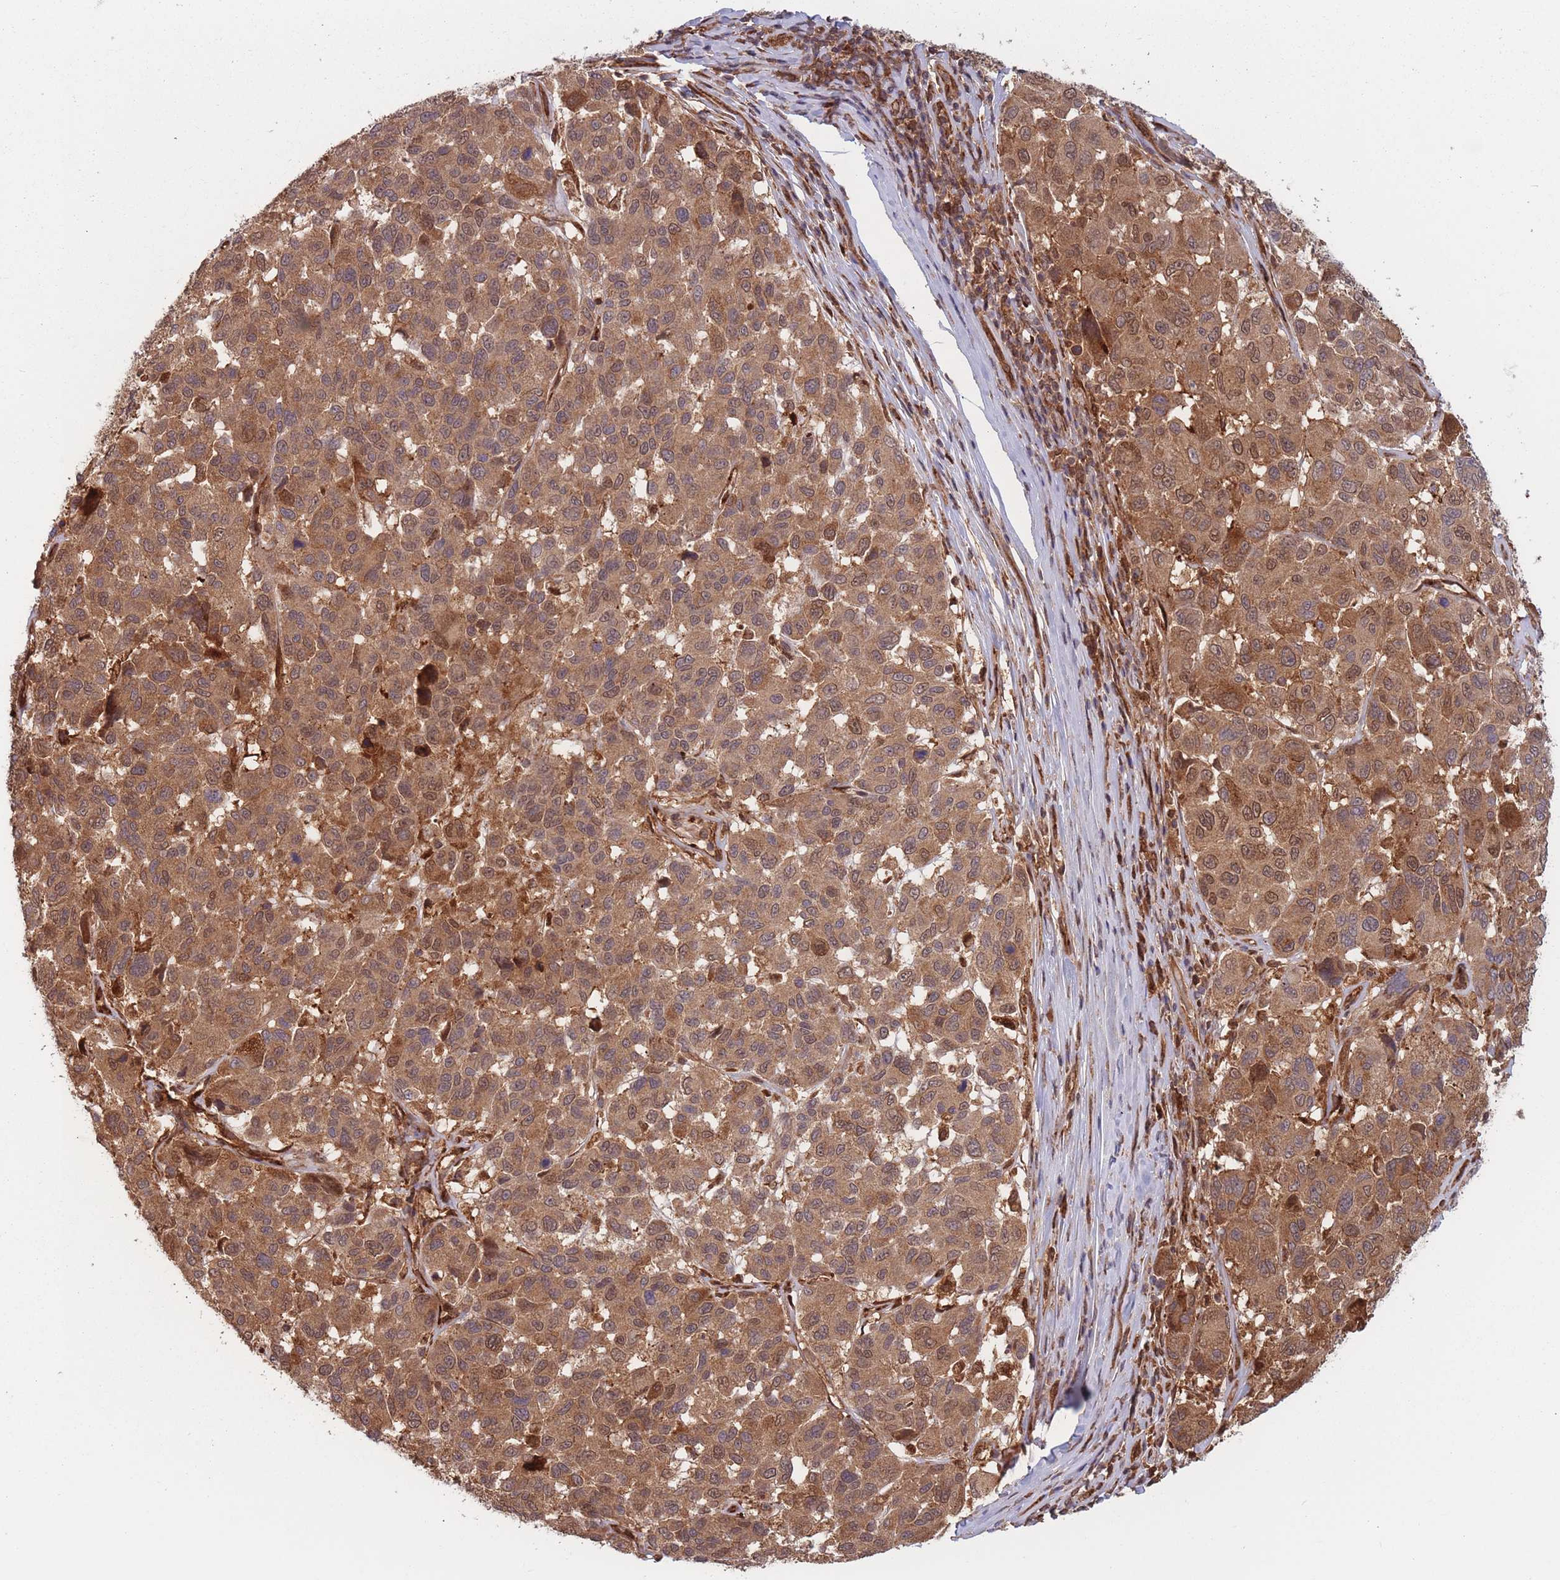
{"staining": {"intensity": "moderate", "quantity": ">75%", "location": "cytoplasmic/membranous"}, "tissue": "melanoma", "cell_type": "Tumor cells", "image_type": "cancer", "snomed": [{"axis": "morphology", "description": "Malignant melanoma, NOS"}, {"axis": "topography", "description": "Skin"}], "caption": "Moderate cytoplasmic/membranous positivity for a protein is identified in about >75% of tumor cells of melanoma using immunohistochemistry.", "gene": "PODXL2", "patient": {"sex": "female", "age": 66}}